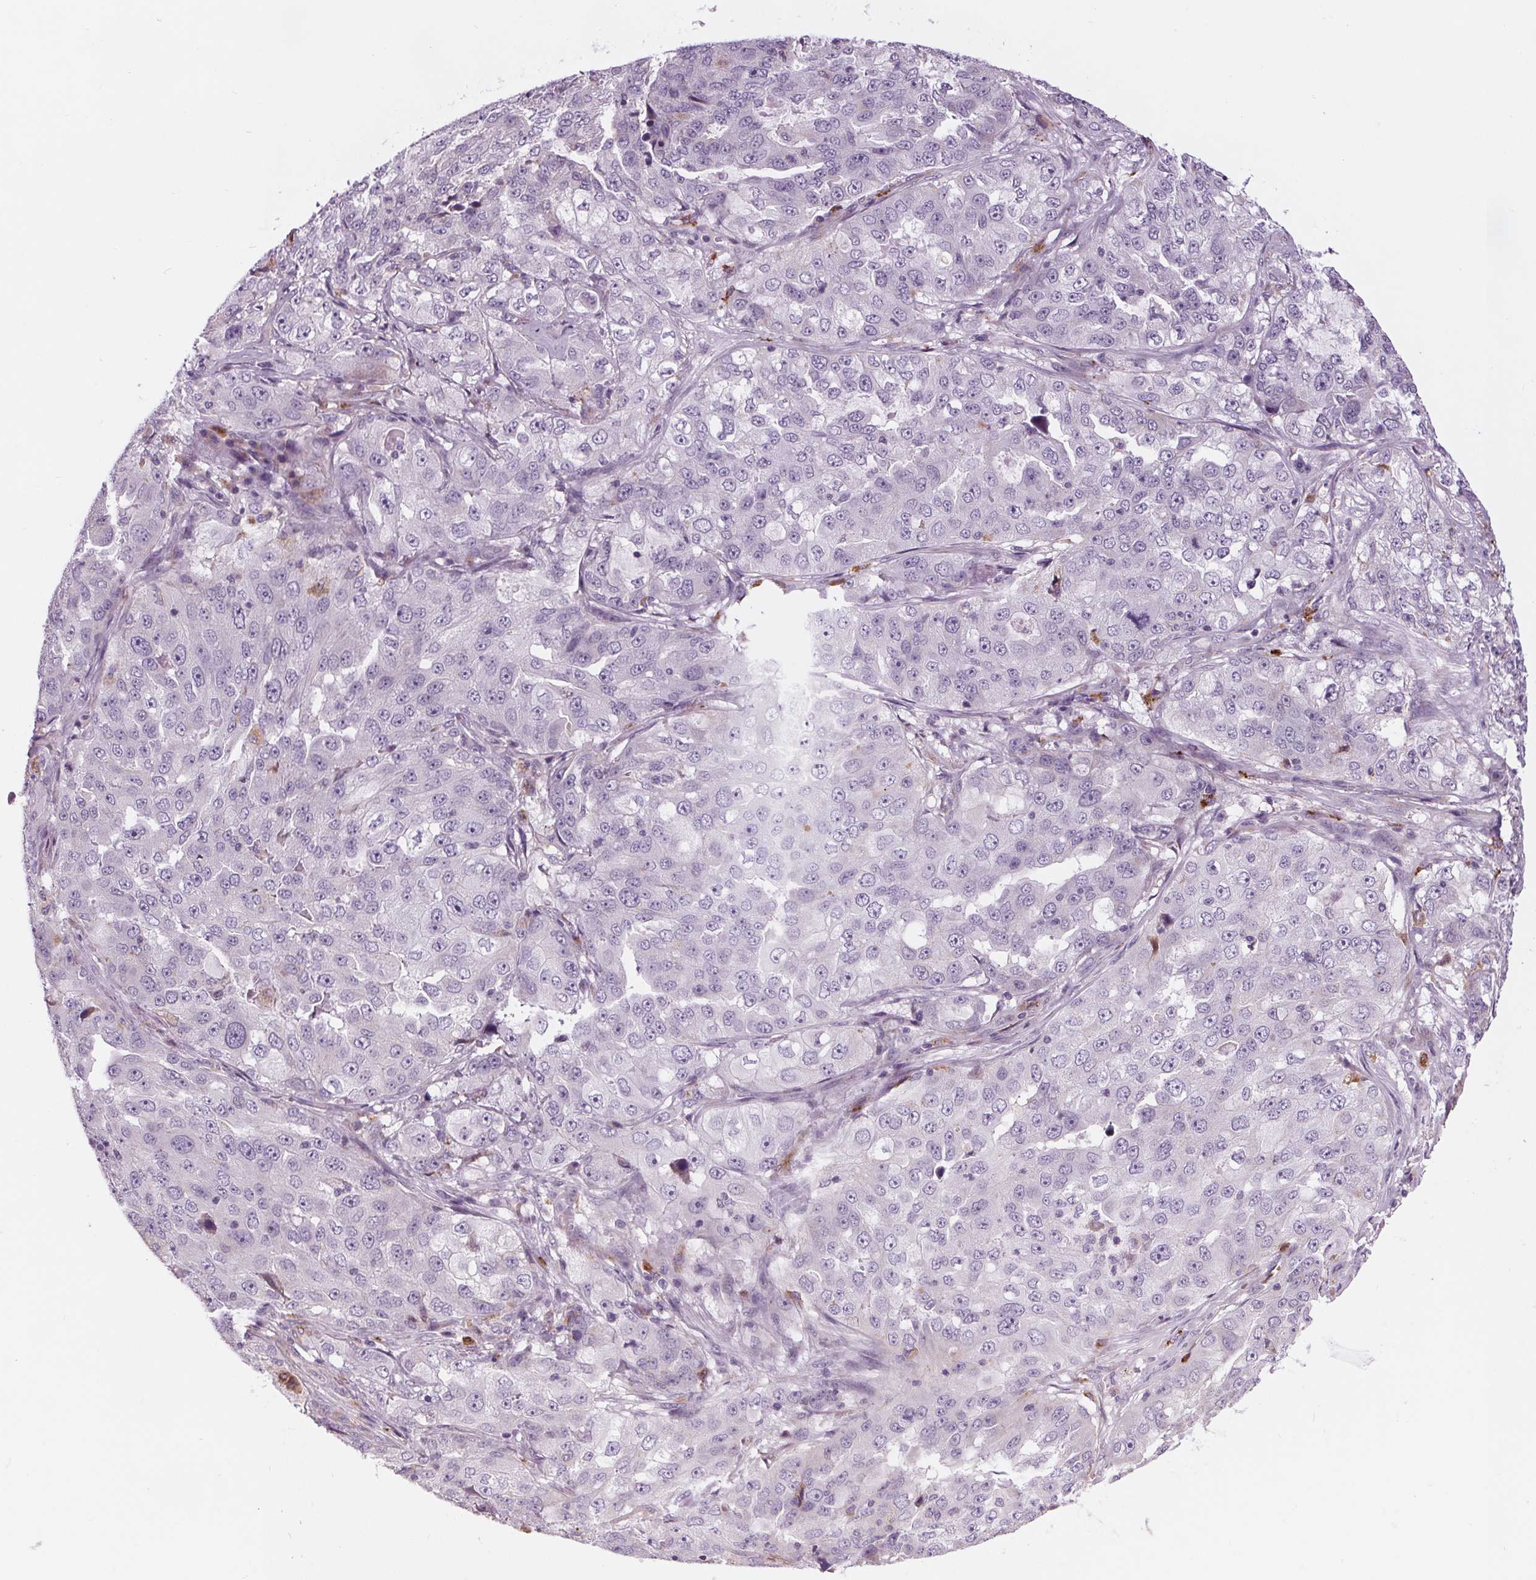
{"staining": {"intensity": "negative", "quantity": "none", "location": "none"}, "tissue": "lung cancer", "cell_type": "Tumor cells", "image_type": "cancer", "snomed": [{"axis": "morphology", "description": "Adenocarcinoma, NOS"}, {"axis": "topography", "description": "Lung"}], "caption": "An IHC micrograph of lung cancer is shown. There is no staining in tumor cells of lung cancer.", "gene": "SAMD5", "patient": {"sex": "female", "age": 61}}